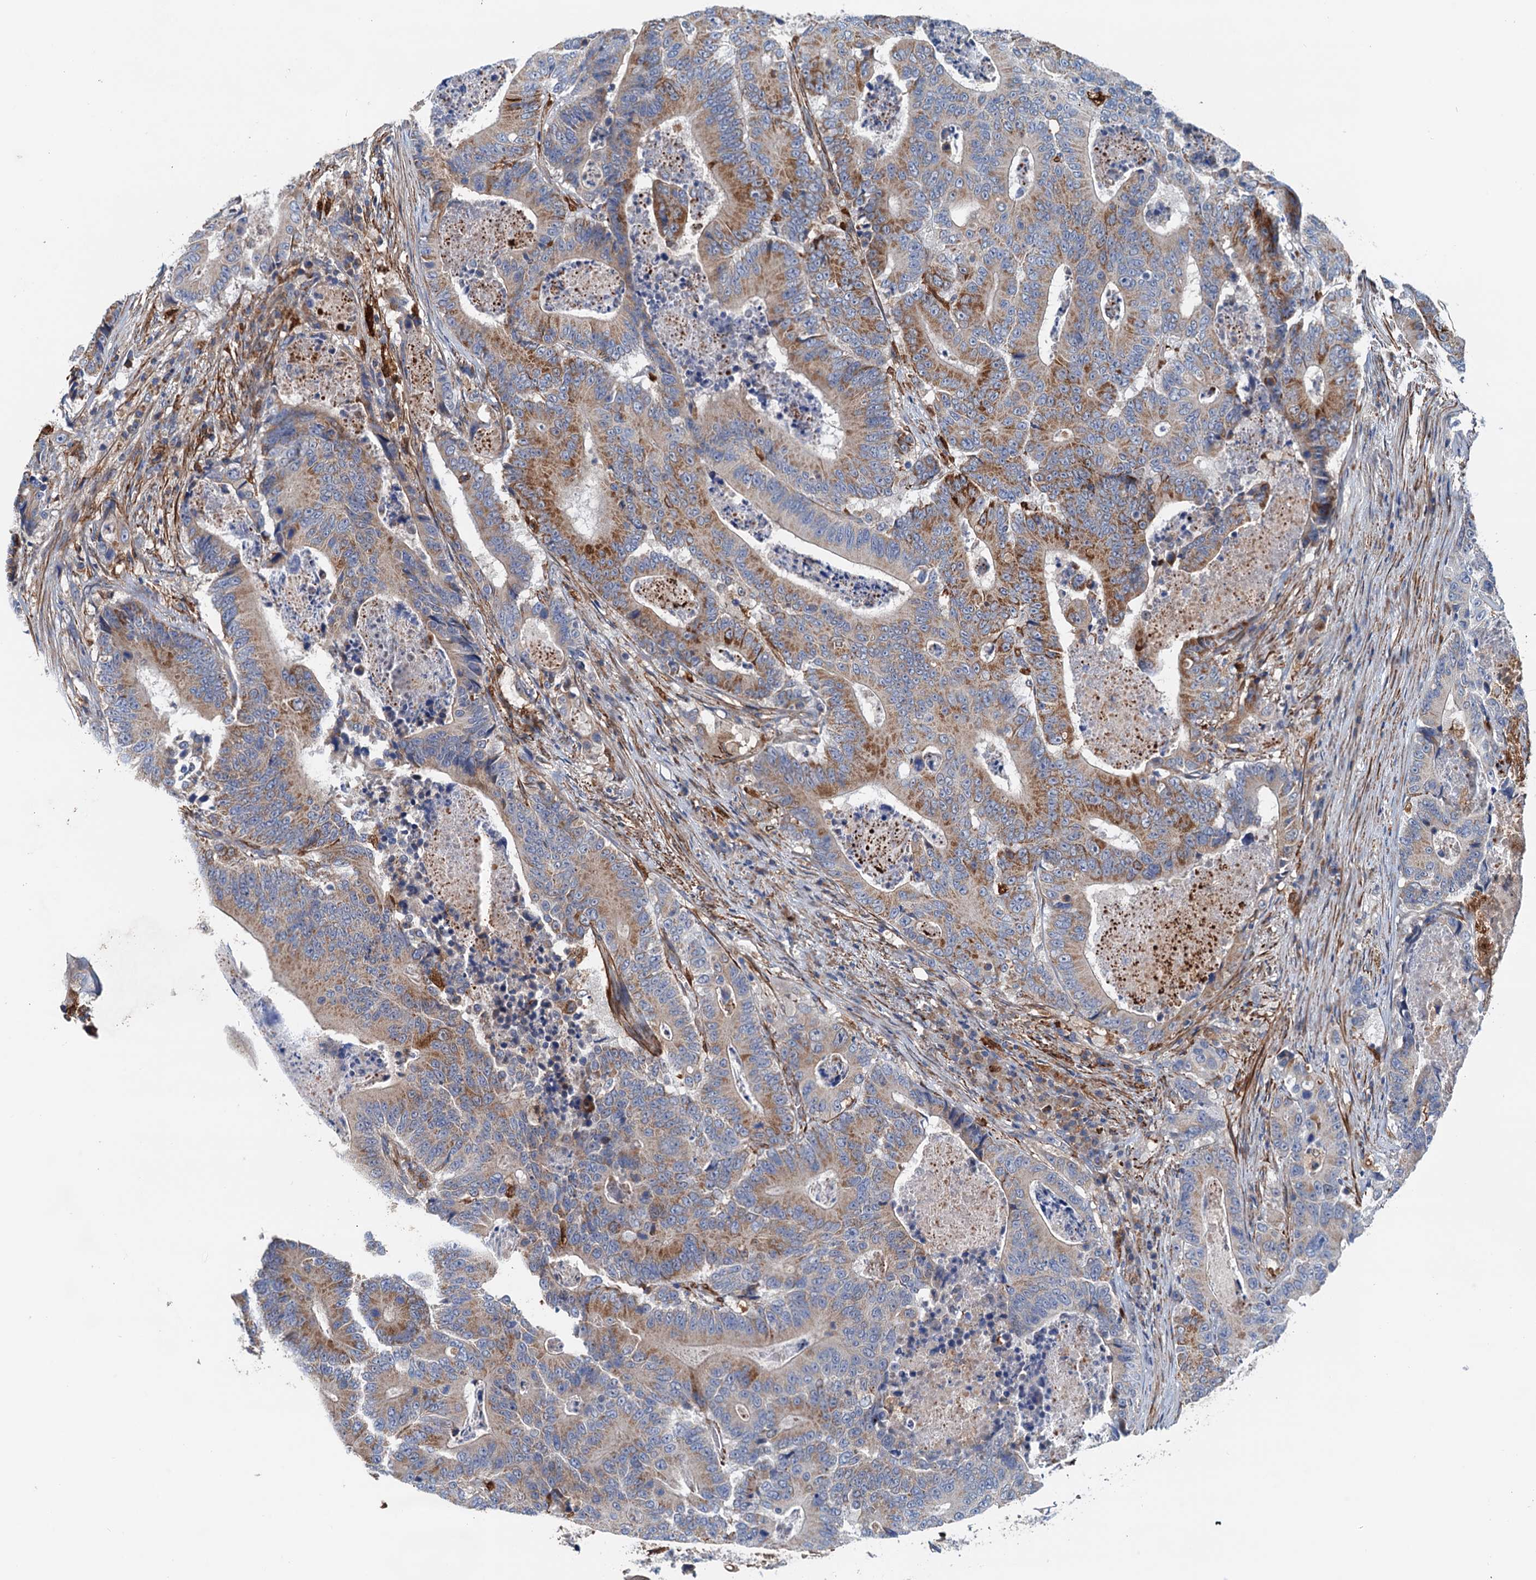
{"staining": {"intensity": "strong", "quantity": "25%-75%", "location": "cytoplasmic/membranous"}, "tissue": "colorectal cancer", "cell_type": "Tumor cells", "image_type": "cancer", "snomed": [{"axis": "morphology", "description": "Adenocarcinoma, NOS"}, {"axis": "topography", "description": "Colon"}], "caption": "A brown stain highlights strong cytoplasmic/membranous staining of a protein in colorectal cancer tumor cells.", "gene": "CSTPP1", "patient": {"sex": "male", "age": 83}}